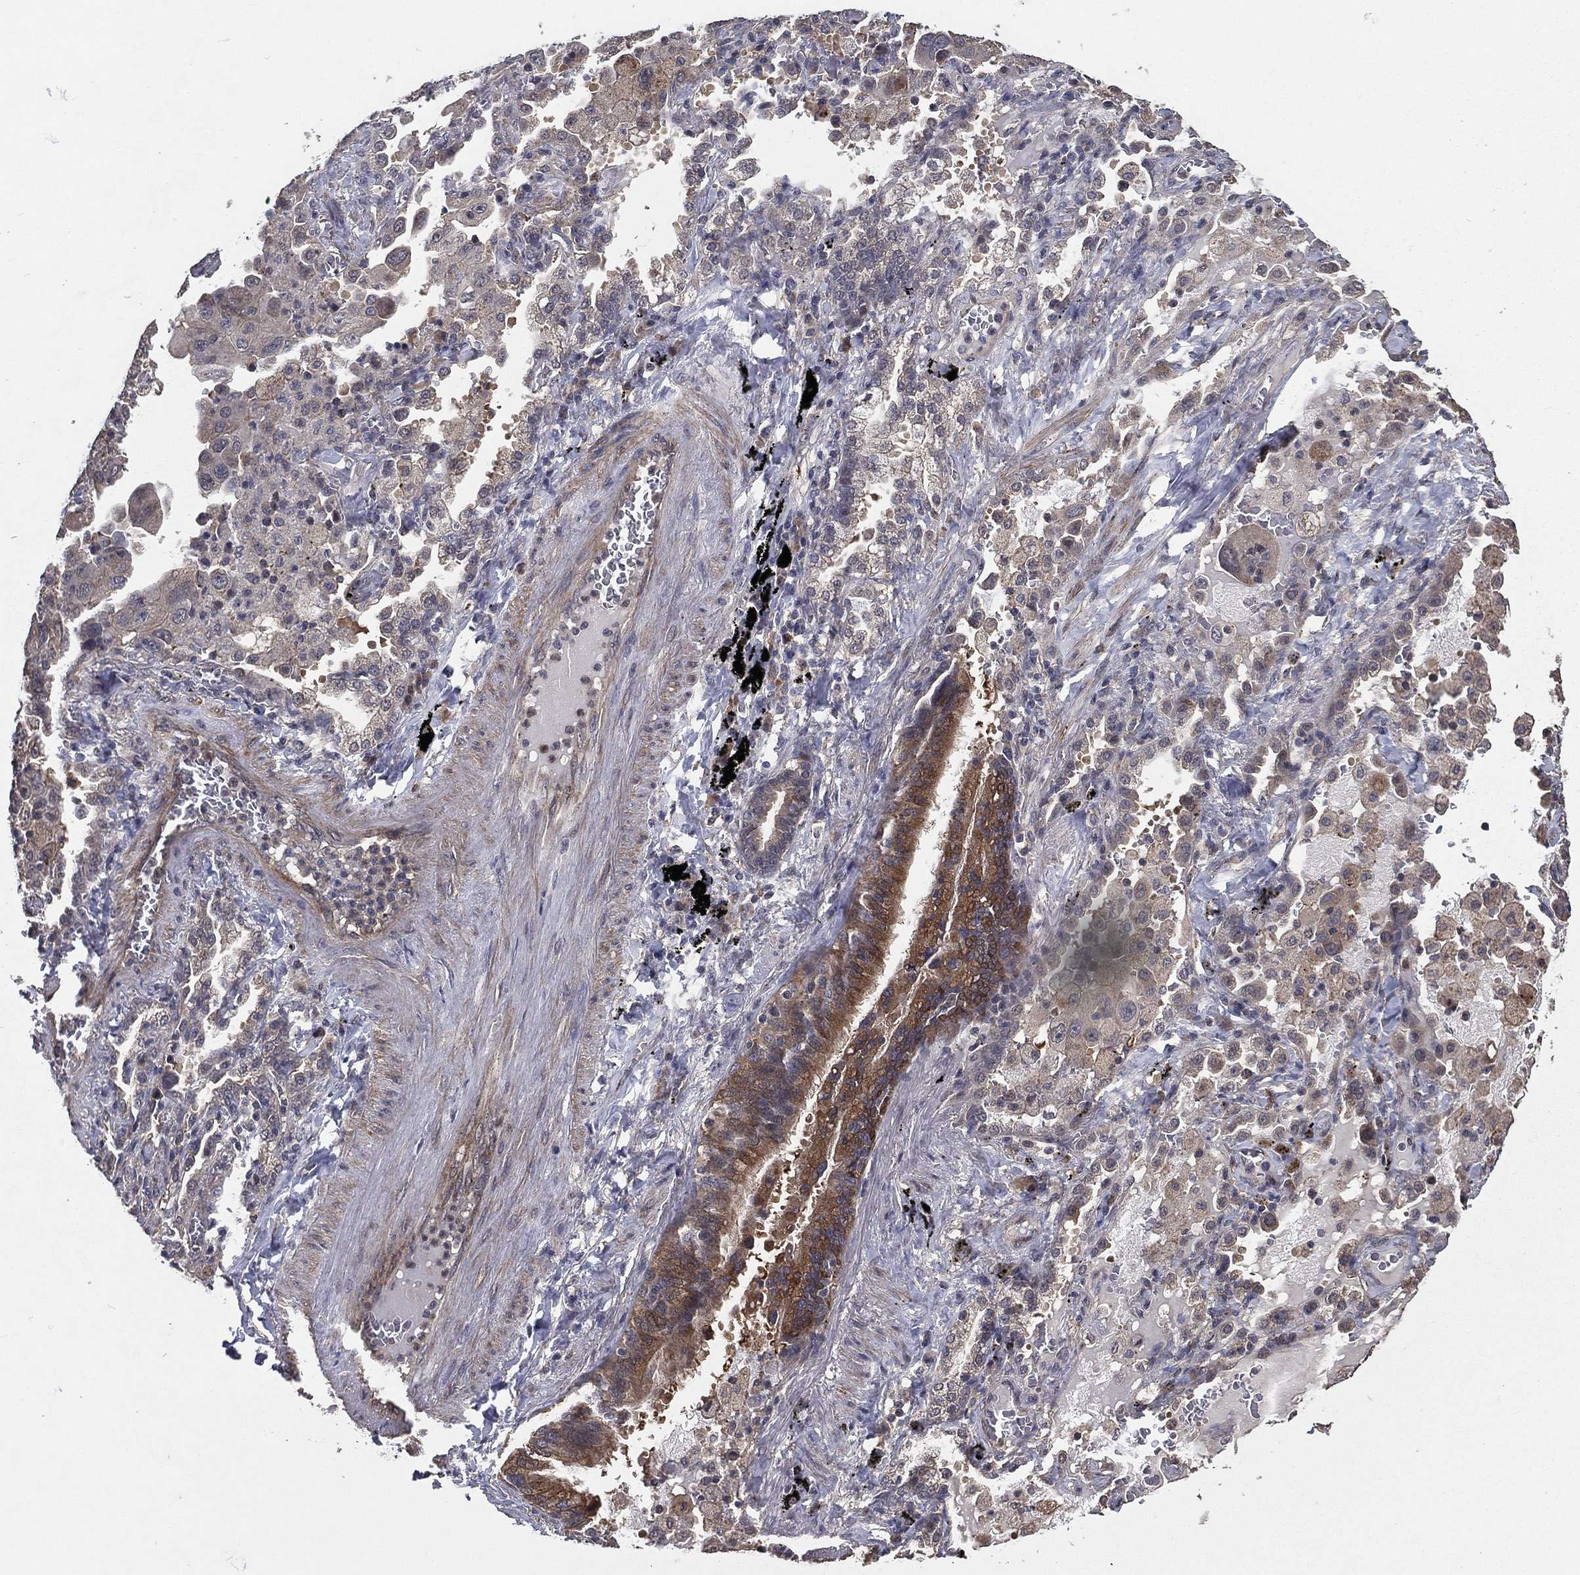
{"staining": {"intensity": "negative", "quantity": "none", "location": "none"}, "tissue": "lung cancer", "cell_type": "Tumor cells", "image_type": "cancer", "snomed": [{"axis": "morphology", "description": "Adenocarcinoma, NOS"}, {"axis": "topography", "description": "Lung"}], "caption": "Immunohistochemistry (IHC) of lung cancer displays no positivity in tumor cells.", "gene": "PCNT", "patient": {"sex": "female", "age": 61}}